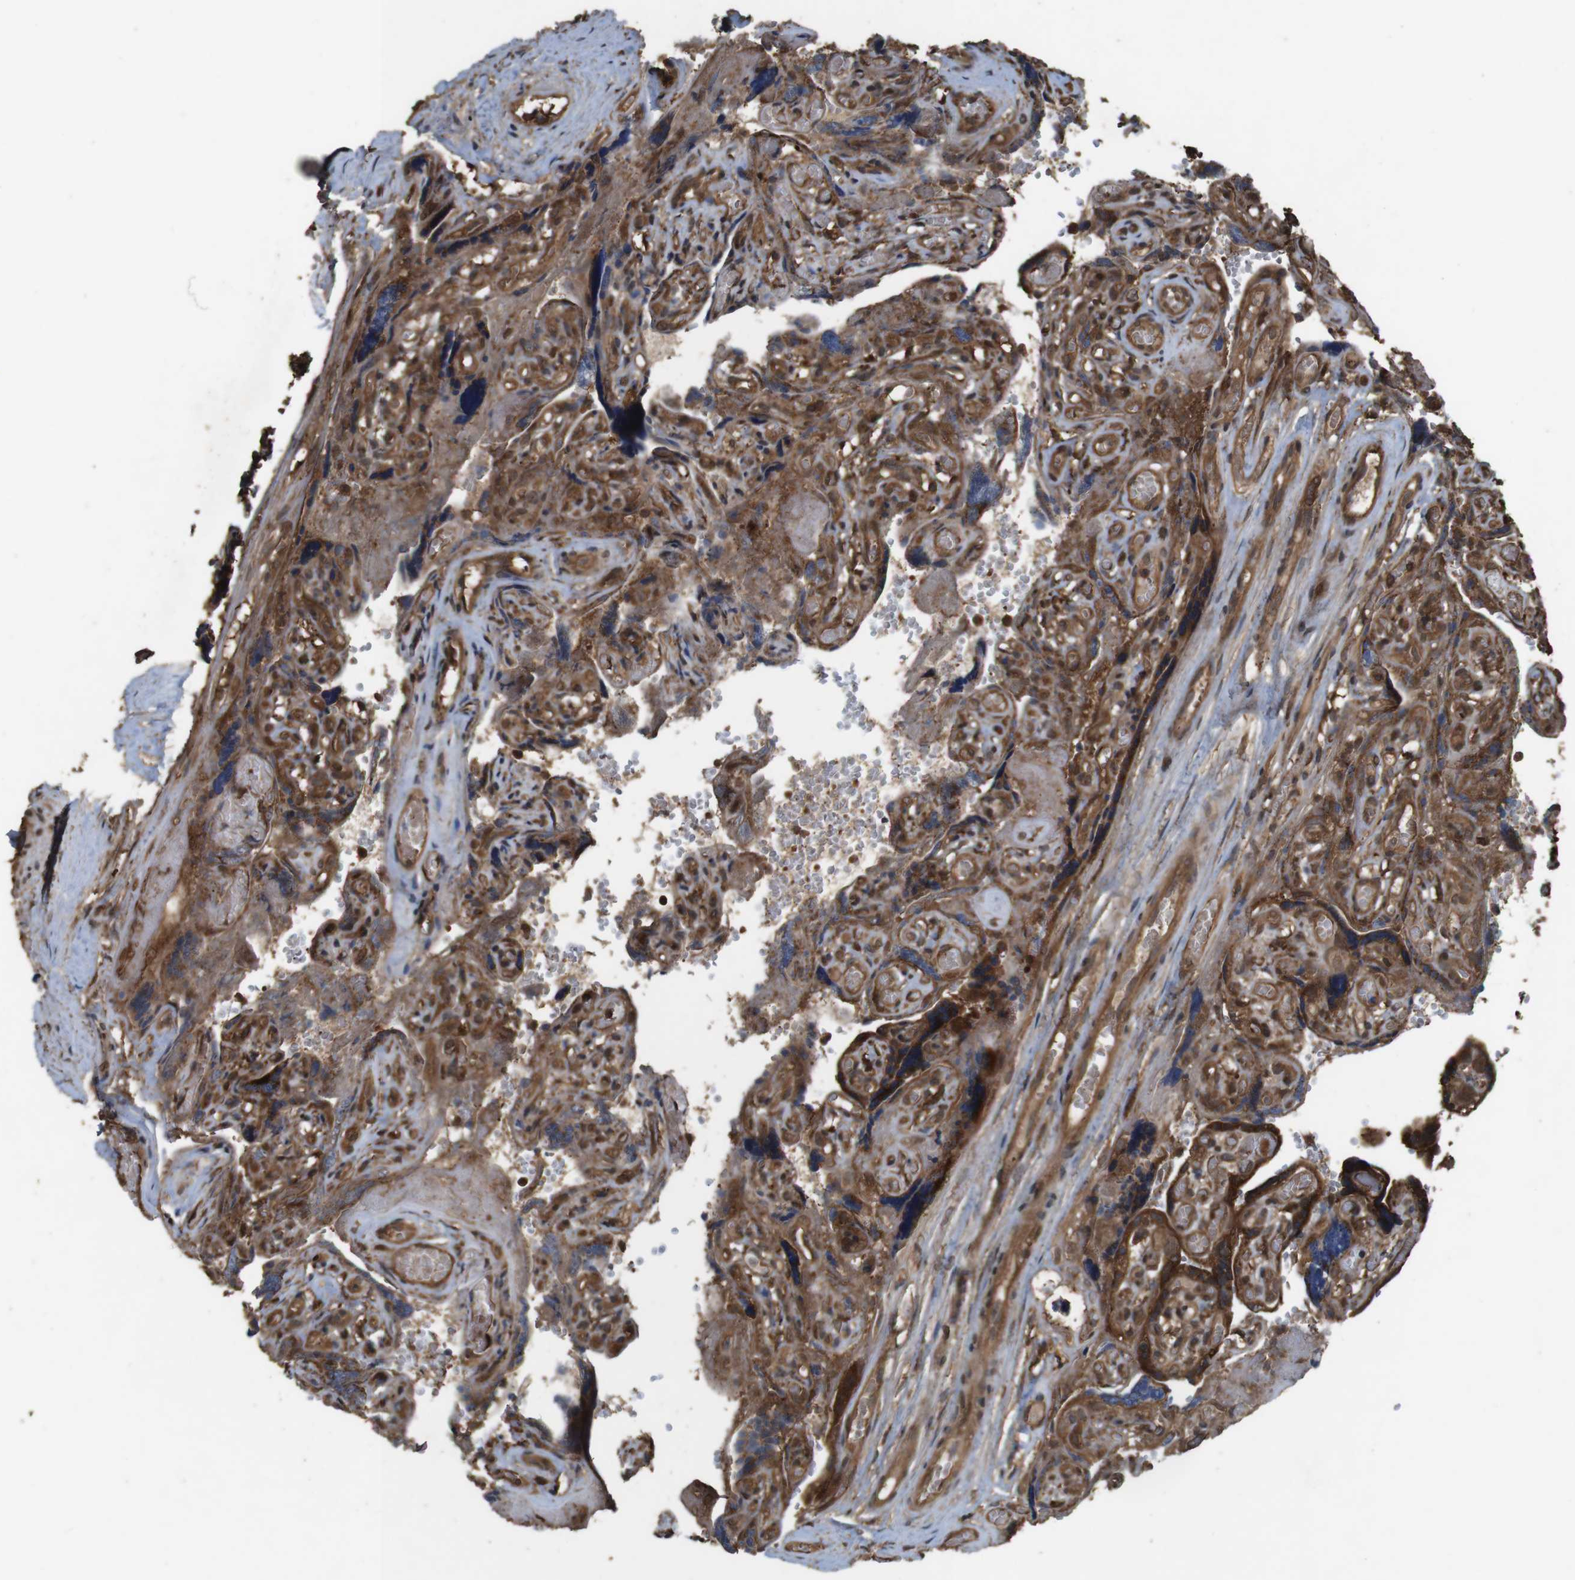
{"staining": {"intensity": "strong", "quantity": ">75%", "location": "cytoplasmic/membranous"}, "tissue": "placenta", "cell_type": "Decidual cells", "image_type": "normal", "snomed": [{"axis": "morphology", "description": "Normal tissue, NOS"}, {"axis": "topography", "description": "Placenta"}], "caption": "Protein expression analysis of normal placenta demonstrates strong cytoplasmic/membranous expression in about >75% of decidual cells. Using DAB (brown) and hematoxylin (blue) stains, captured at high magnification using brightfield microscopy.", "gene": "BAG4", "patient": {"sex": "female", "age": 30}}